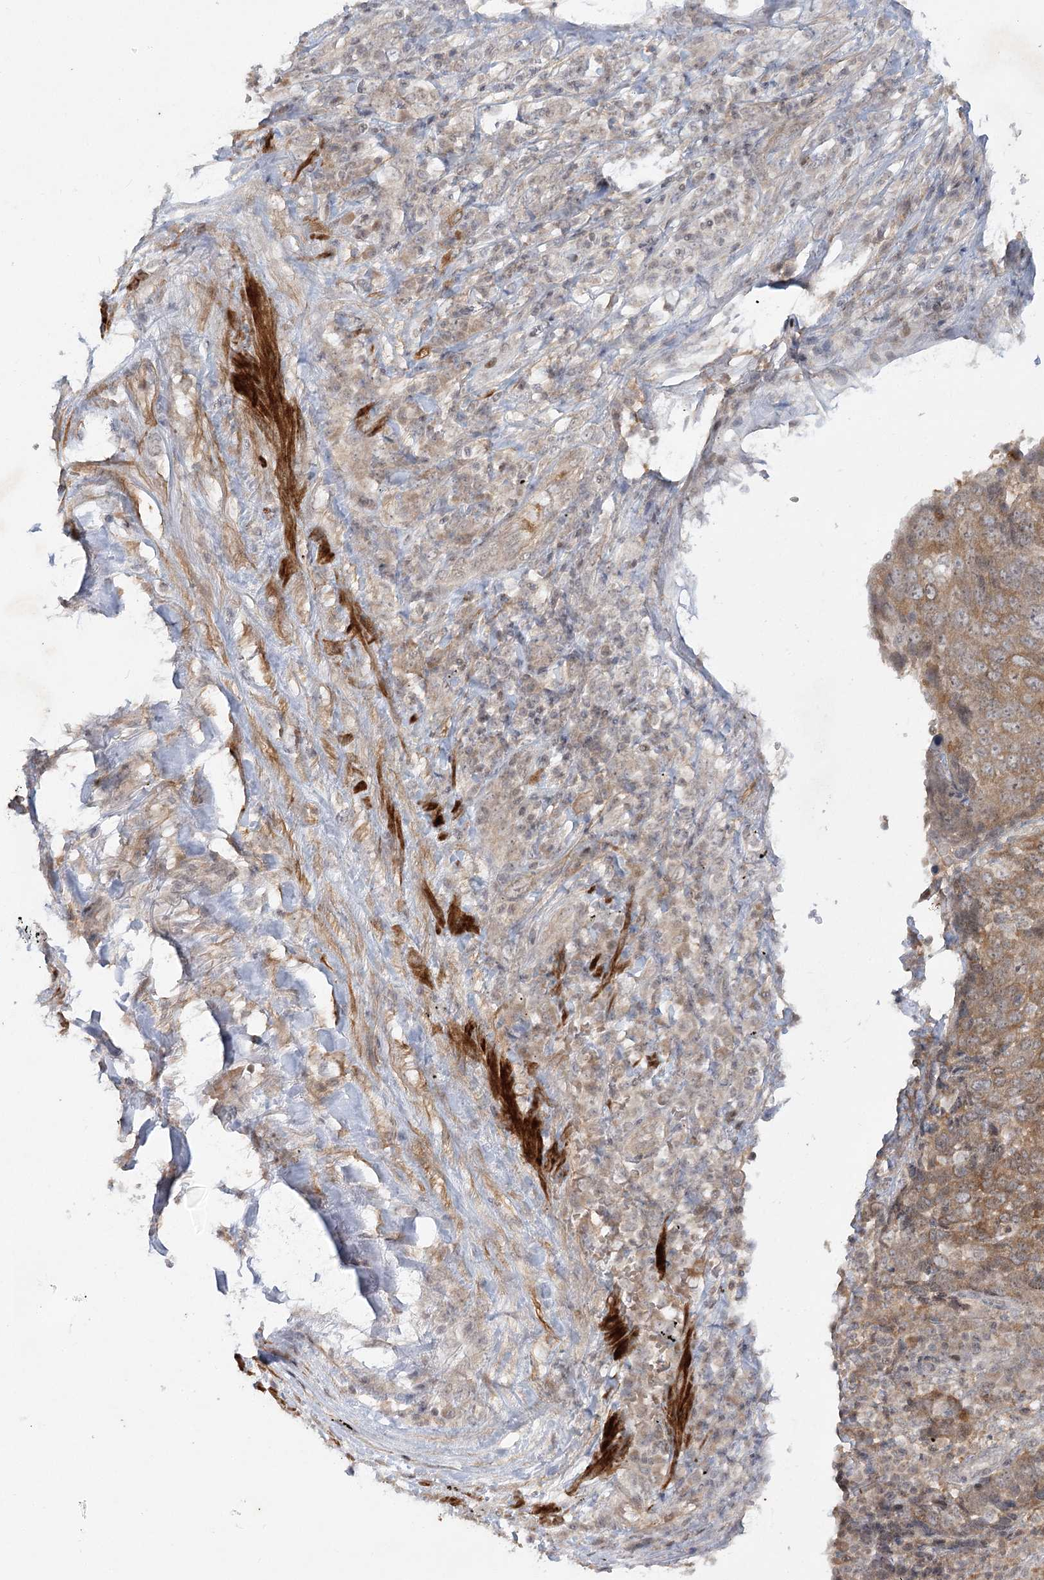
{"staining": {"intensity": "moderate", "quantity": ">75%", "location": "cytoplasmic/membranous"}, "tissue": "lung cancer", "cell_type": "Tumor cells", "image_type": "cancer", "snomed": [{"axis": "morphology", "description": "Squamous cell carcinoma, NOS"}, {"axis": "topography", "description": "Lung"}], "caption": "Brown immunohistochemical staining in lung squamous cell carcinoma reveals moderate cytoplasmic/membranous expression in about >75% of tumor cells.", "gene": "SH2D3A", "patient": {"sex": "male", "age": 66}}